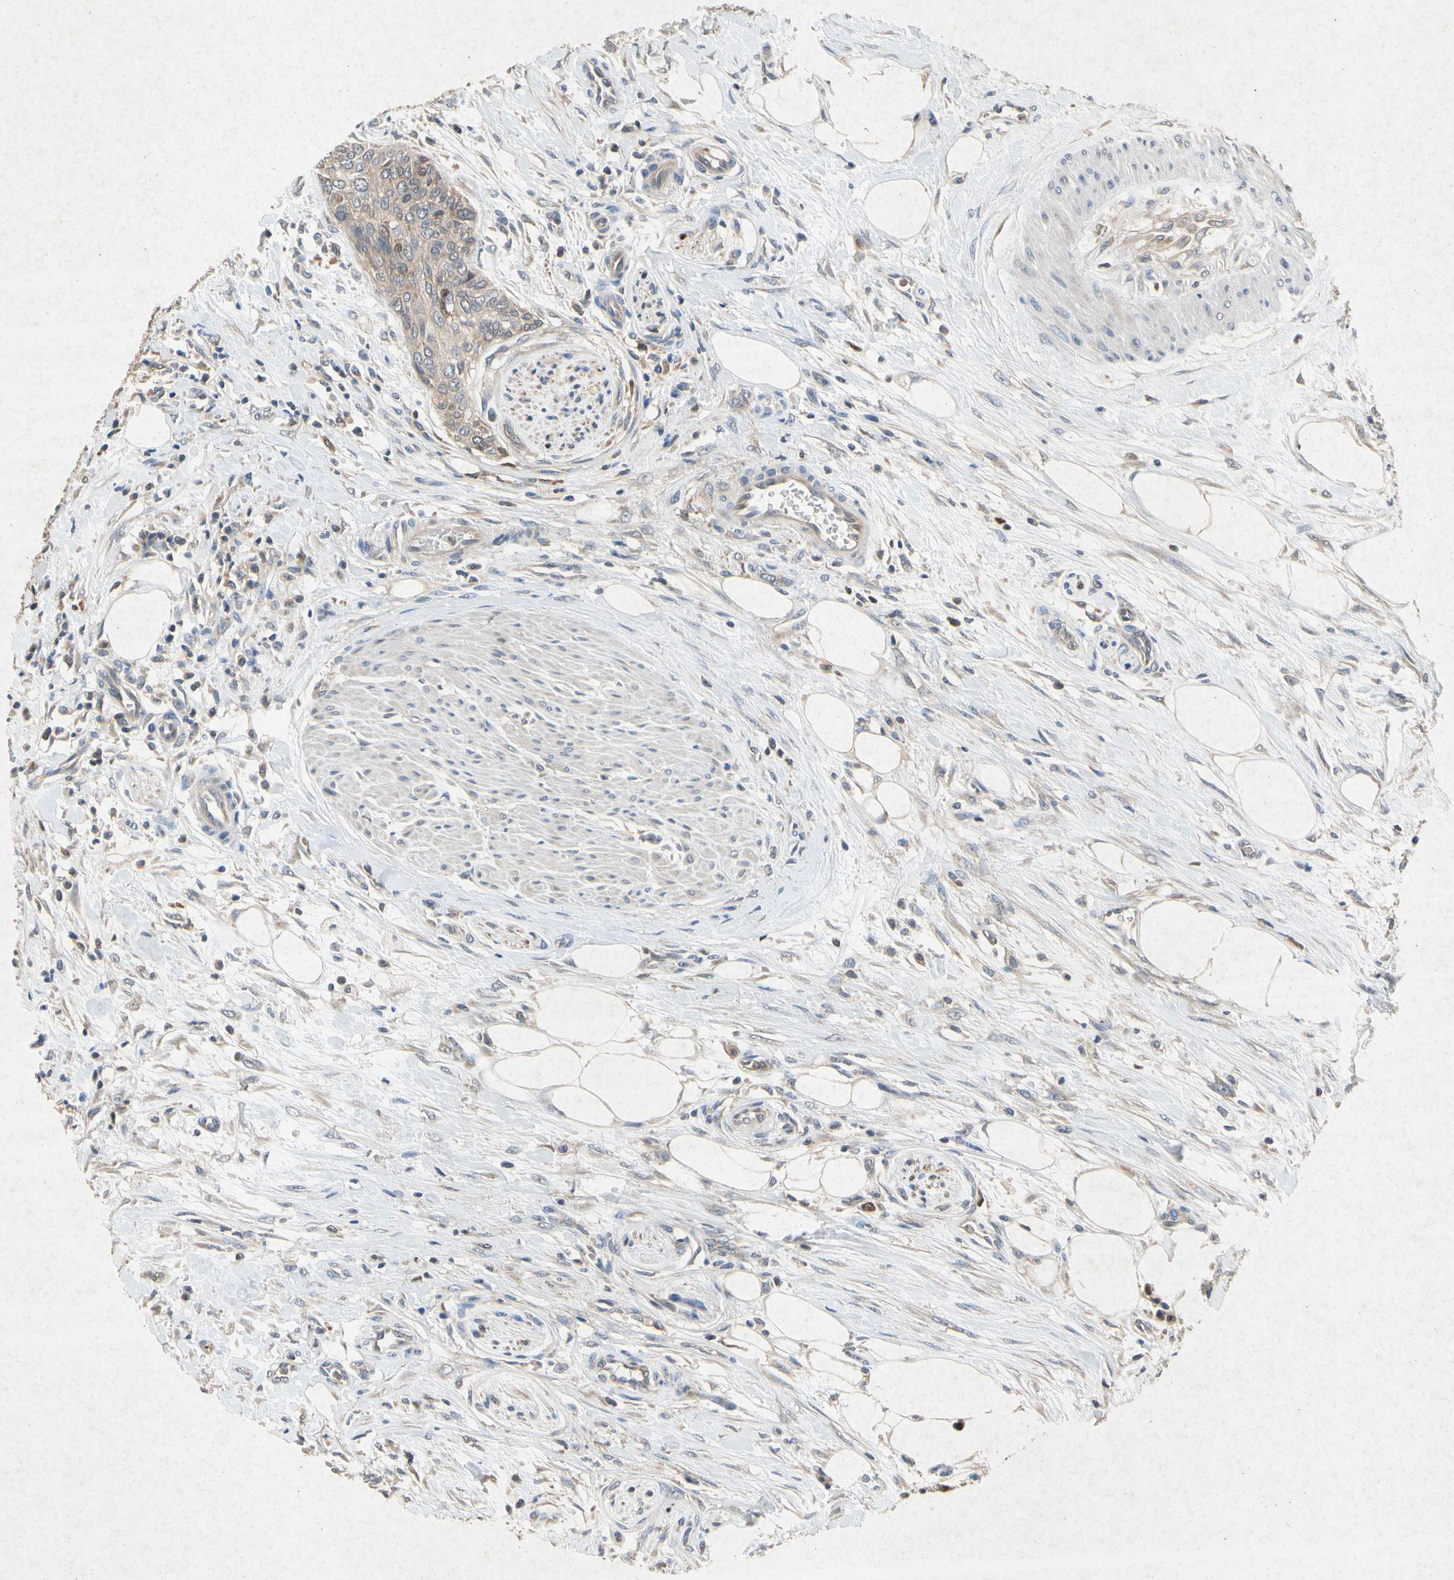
{"staining": {"intensity": "moderate", "quantity": ">75%", "location": "cytoplasmic/membranous"}, "tissue": "urothelial cancer", "cell_type": "Tumor cells", "image_type": "cancer", "snomed": [{"axis": "morphology", "description": "Urothelial carcinoma, High grade"}, {"axis": "topography", "description": "Urinary bladder"}], "caption": "There is medium levels of moderate cytoplasmic/membranous expression in tumor cells of urothelial cancer, as demonstrated by immunohistochemical staining (brown color).", "gene": "RPS6KA1", "patient": {"sex": "male", "age": 35}}